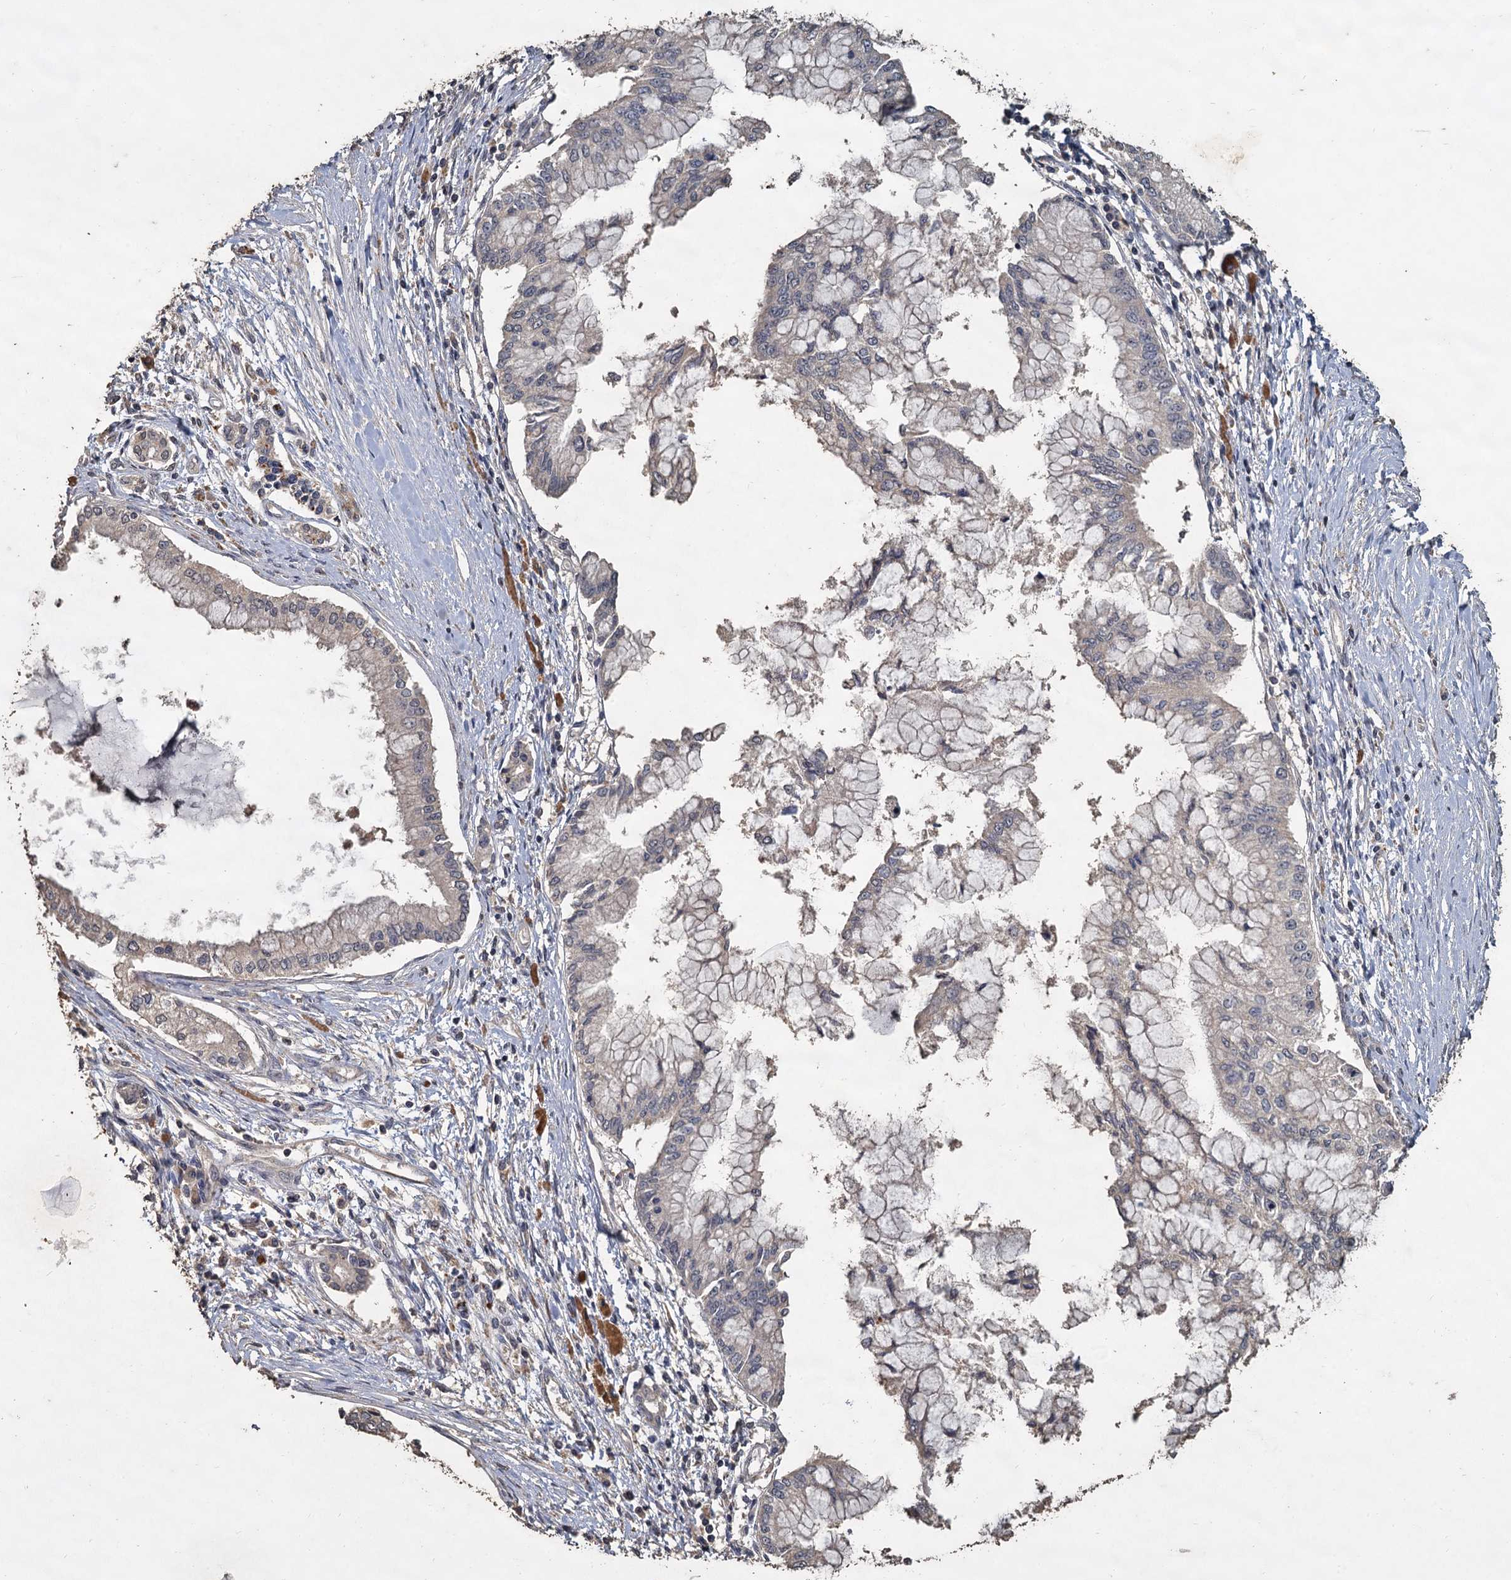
{"staining": {"intensity": "negative", "quantity": "none", "location": "none"}, "tissue": "pancreatic cancer", "cell_type": "Tumor cells", "image_type": "cancer", "snomed": [{"axis": "morphology", "description": "Adenocarcinoma, NOS"}, {"axis": "topography", "description": "Pancreas"}], "caption": "Tumor cells are negative for brown protein staining in pancreatic adenocarcinoma.", "gene": "CCDC61", "patient": {"sex": "male", "age": 46}}